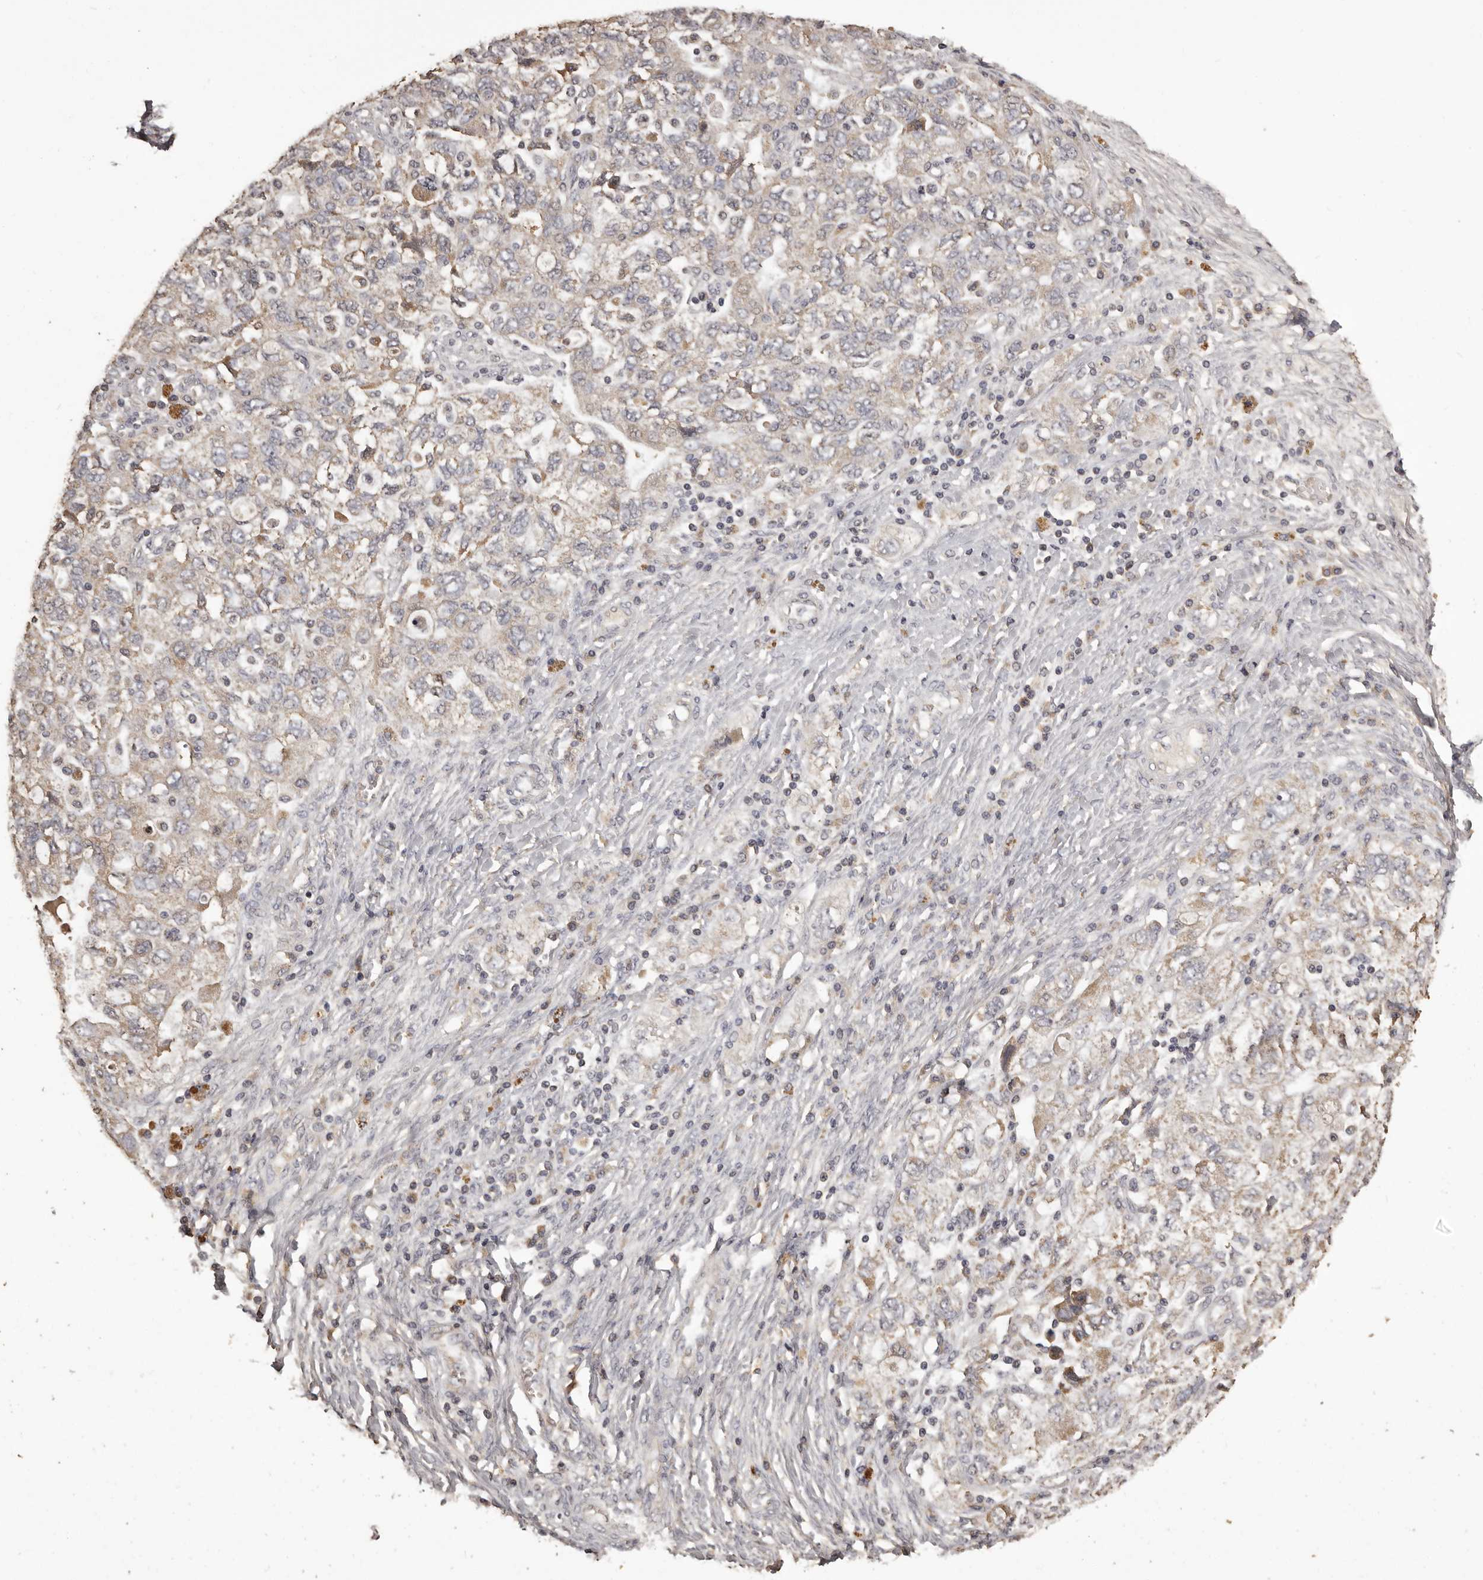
{"staining": {"intensity": "moderate", "quantity": "<25%", "location": "cytoplasmic/membranous"}, "tissue": "ovarian cancer", "cell_type": "Tumor cells", "image_type": "cancer", "snomed": [{"axis": "morphology", "description": "Carcinoma, NOS"}, {"axis": "morphology", "description": "Cystadenocarcinoma, serous, NOS"}, {"axis": "topography", "description": "Ovary"}], "caption": "This micrograph shows IHC staining of human ovarian carcinoma, with low moderate cytoplasmic/membranous staining in approximately <25% of tumor cells.", "gene": "MGAT5", "patient": {"sex": "female", "age": 69}}